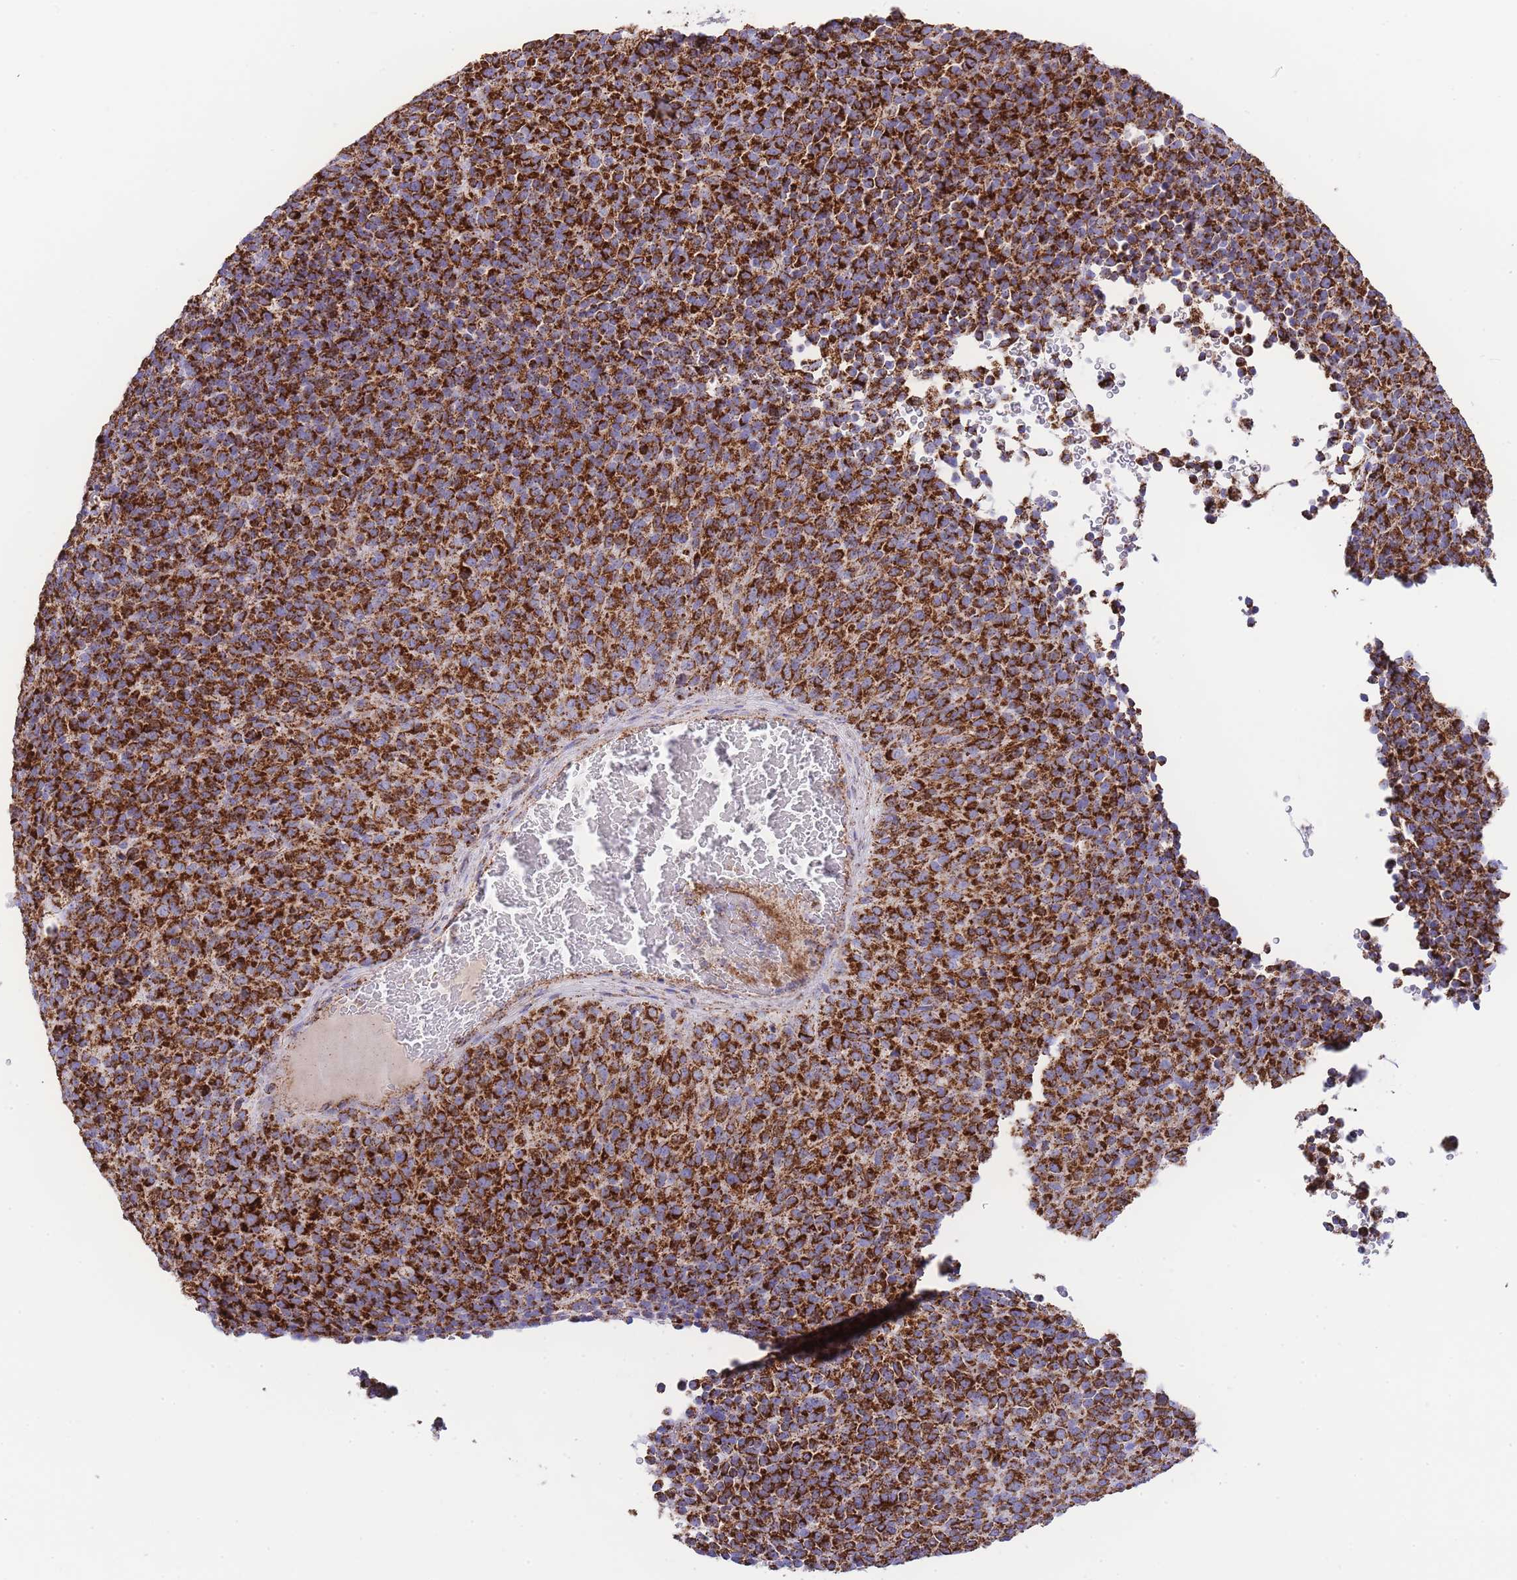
{"staining": {"intensity": "strong", "quantity": ">75%", "location": "cytoplasmic/membranous"}, "tissue": "melanoma", "cell_type": "Tumor cells", "image_type": "cancer", "snomed": [{"axis": "morphology", "description": "Malignant melanoma, Metastatic site"}, {"axis": "topography", "description": "Brain"}], "caption": "Malignant melanoma (metastatic site) stained with DAB IHC reveals high levels of strong cytoplasmic/membranous staining in about >75% of tumor cells. Ihc stains the protein of interest in brown and the nuclei are stained blue.", "gene": "GSTM1", "patient": {"sex": "female", "age": 56}}